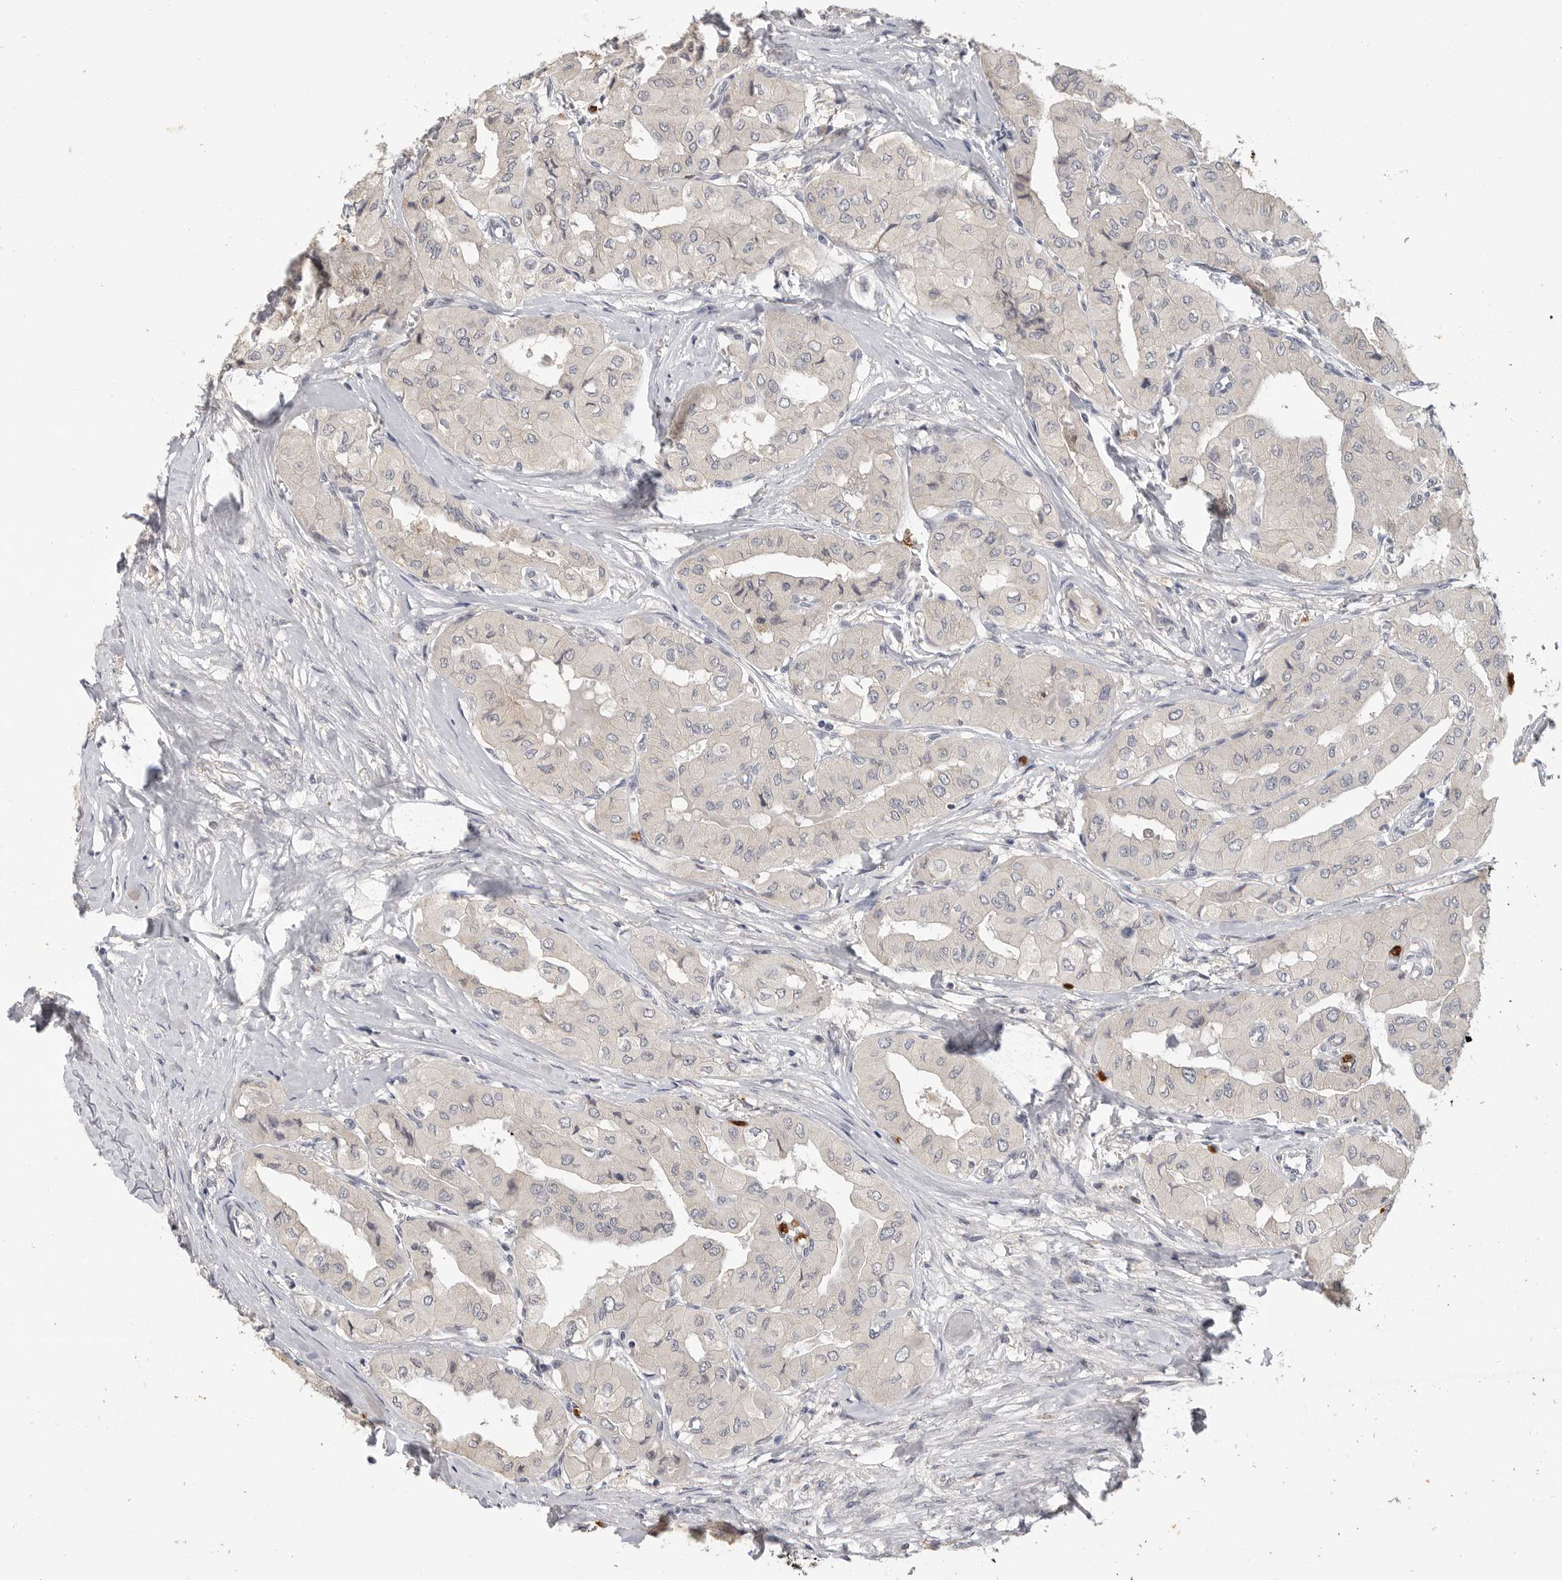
{"staining": {"intensity": "negative", "quantity": "none", "location": "none"}, "tissue": "thyroid cancer", "cell_type": "Tumor cells", "image_type": "cancer", "snomed": [{"axis": "morphology", "description": "Papillary adenocarcinoma, NOS"}, {"axis": "topography", "description": "Thyroid gland"}], "caption": "Immunohistochemistry (IHC) image of neoplastic tissue: human thyroid papillary adenocarcinoma stained with DAB (3,3'-diaminobenzidine) shows no significant protein positivity in tumor cells.", "gene": "LTBR", "patient": {"sex": "female", "age": 59}}